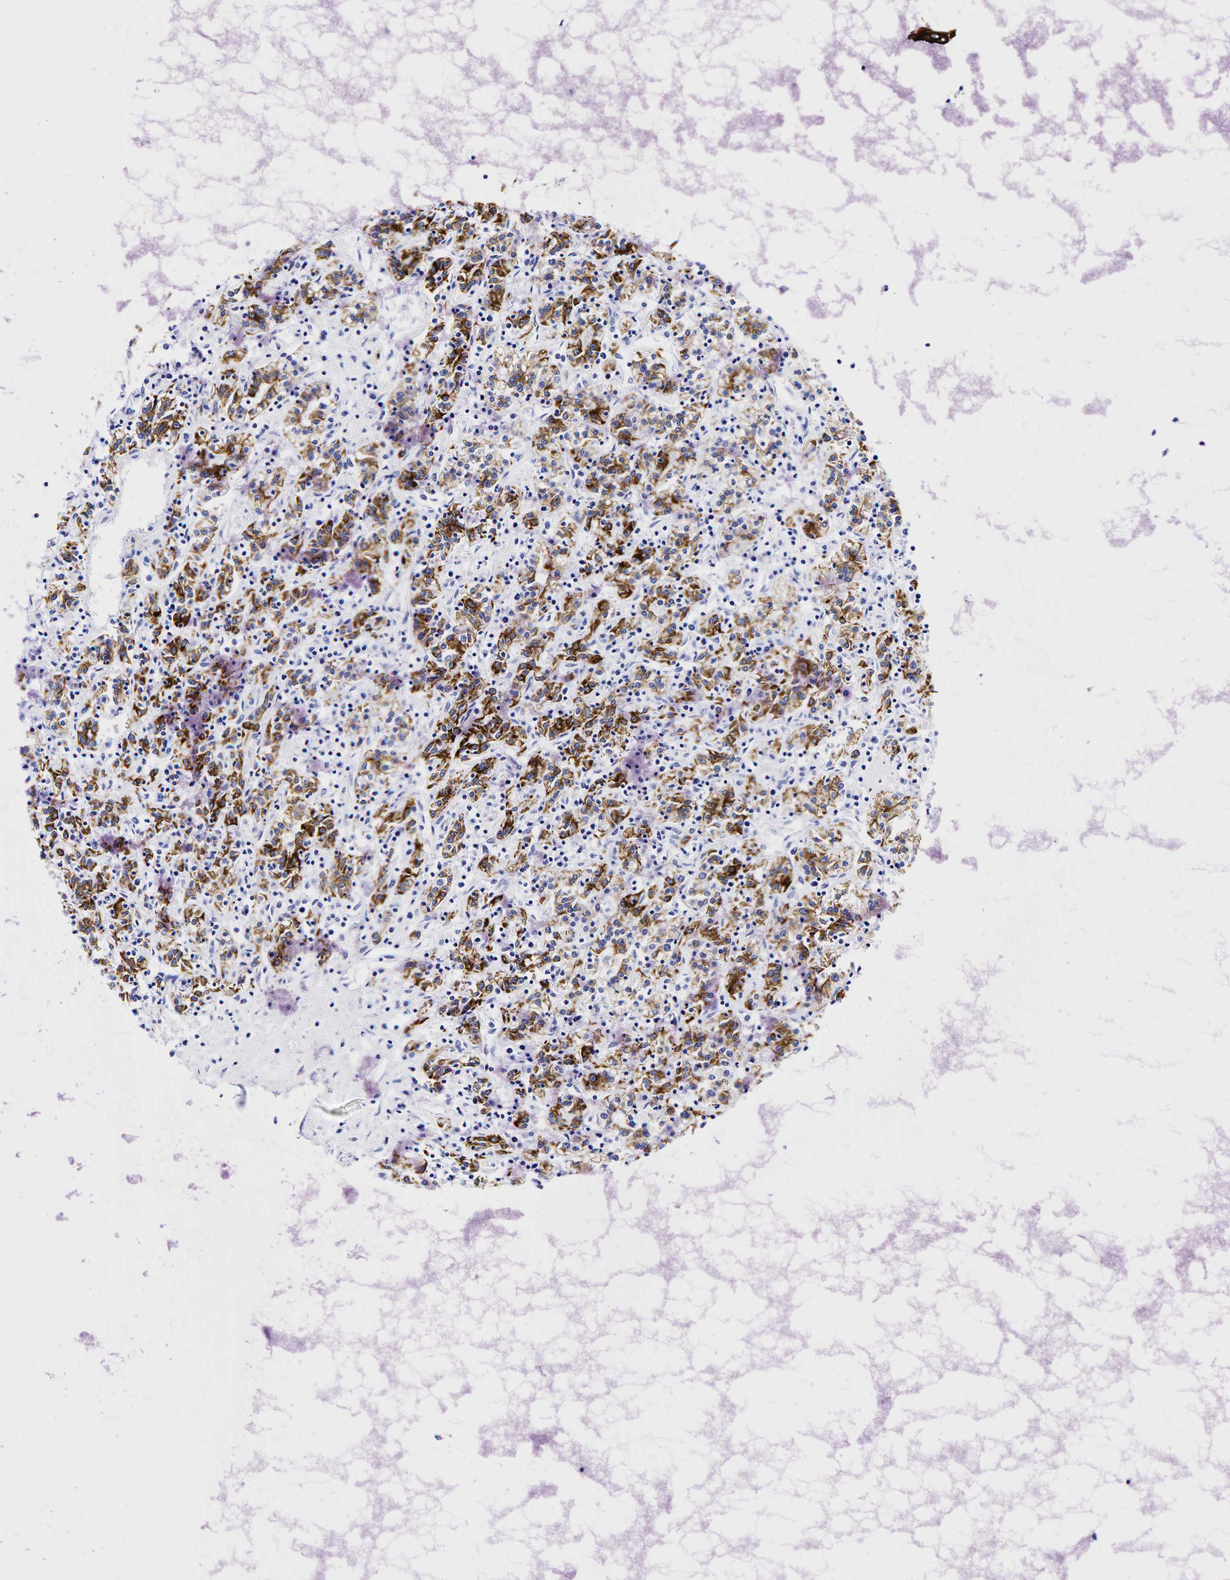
{"staining": {"intensity": "strong", "quantity": ">75%", "location": "cytoplasmic/membranous"}, "tissue": "renal cancer", "cell_type": "Tumor cells", "image_type": "cancer", "snomed": [{"axis": "morphology", "description": "Adenocarcinoma, NOS"}, {"axis": "topography", "description": "Kidney"}], "caption": "This is an image of IHC staining of renal cancer, which shows strong positivity in the cytoplasmic/membranous of tumor cells.", "gene": "KRT19", "patient": {"sex": "female", "age": 76}}